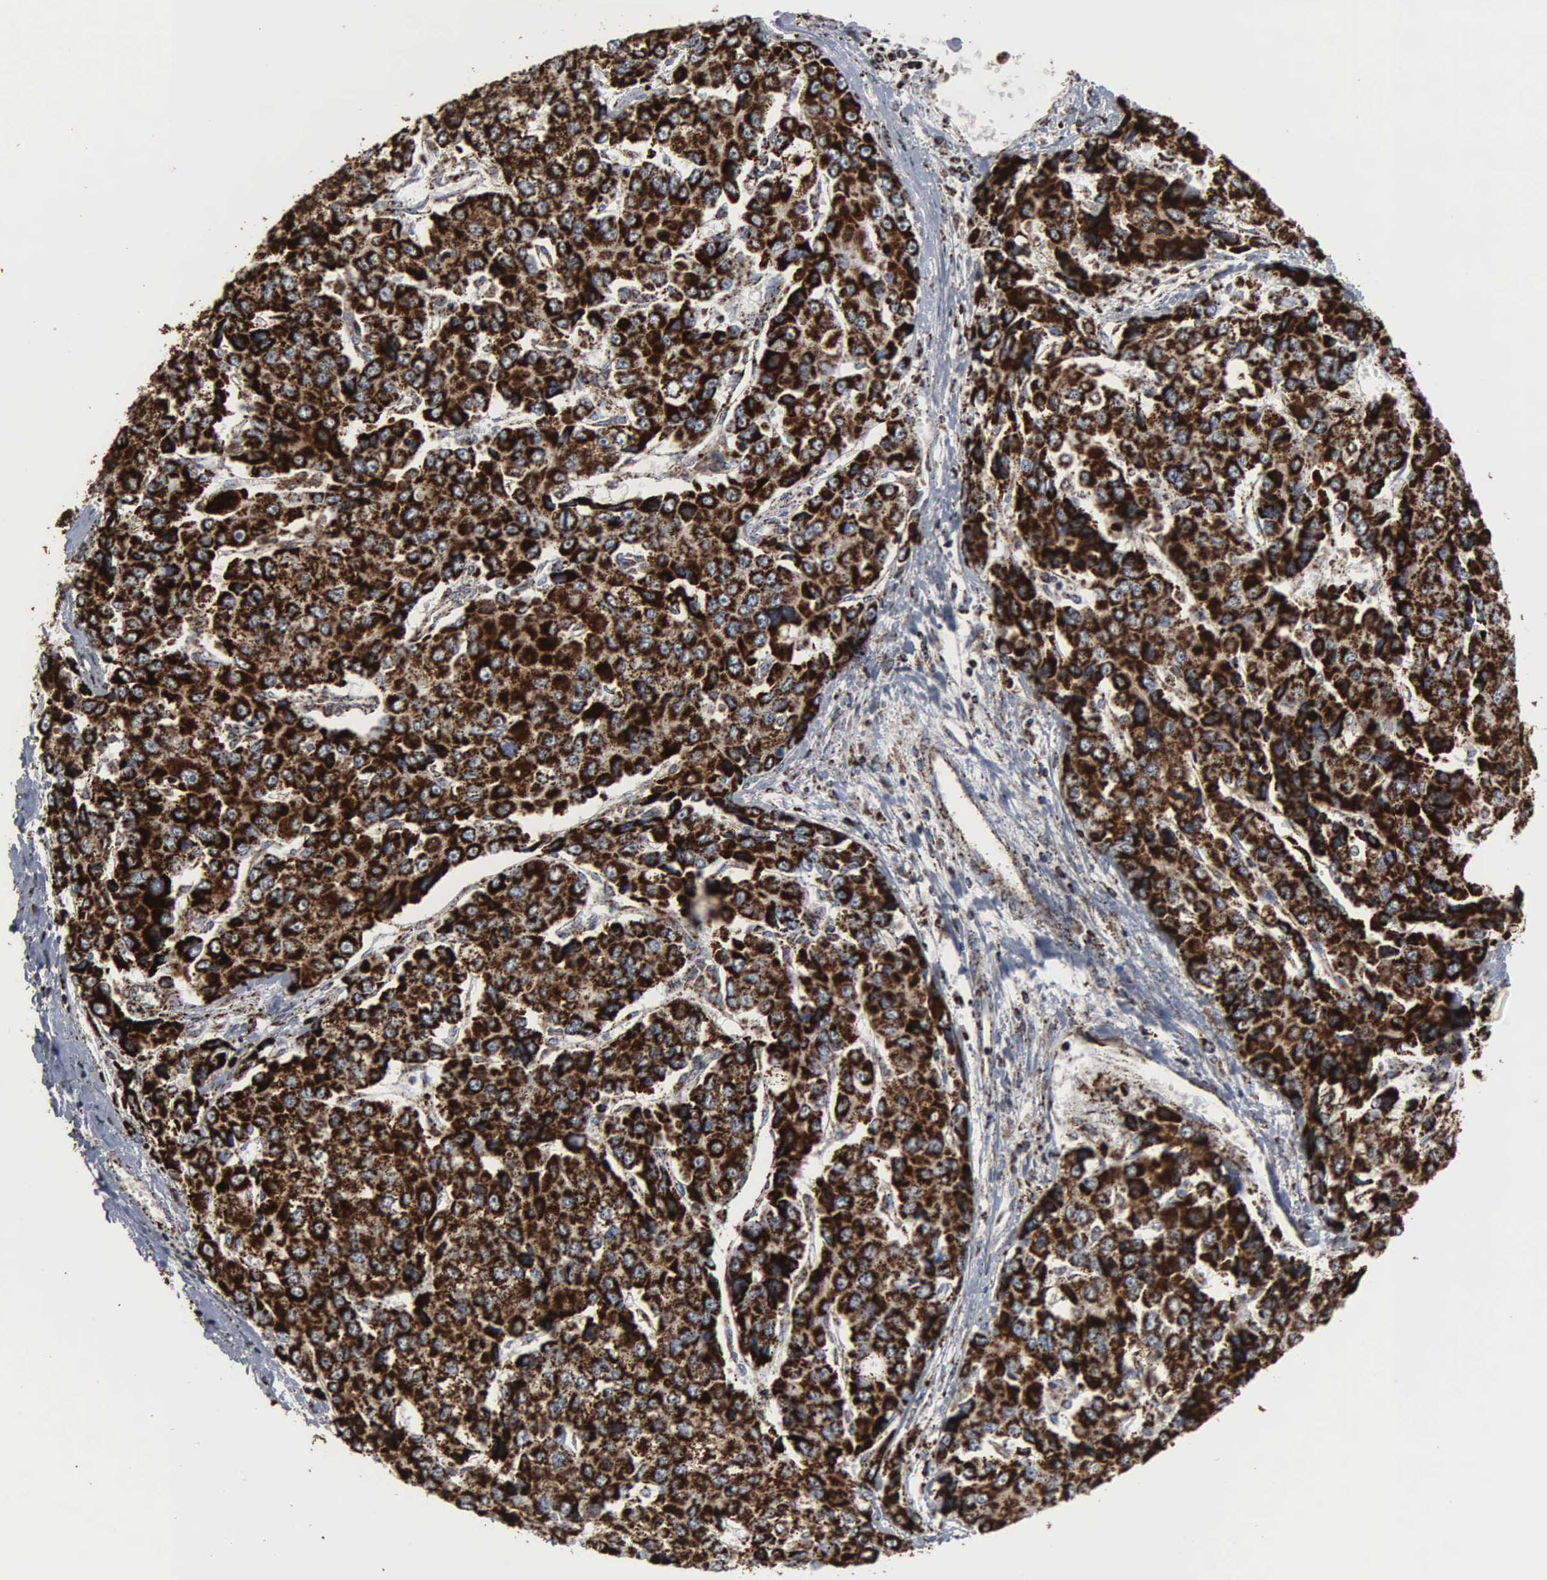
{"staining": {"intensity": "strong", "quantity": ">75%", "location": "cytoplasmic/membranous"}, "tissue": "liver cancer", "cell_type": "Tumor cells", "image_type": "cancer", "snomed": [{"axis": "morphology", "description": "Carcinoma, Hepatocellular, NOS"}, {"axis": "topography", "description": "Liver"}], "caption": "An immunohistochemistry (IHC) photomicrograph of neoplastic tissue is shown. Protein staining in brown shows strong cytoplasmic/membranous positivity in liver hepatocellular carcinoma within tumor cells.", "gene": "HSPA9", "patient": {"sex": "female", "age": 66}}